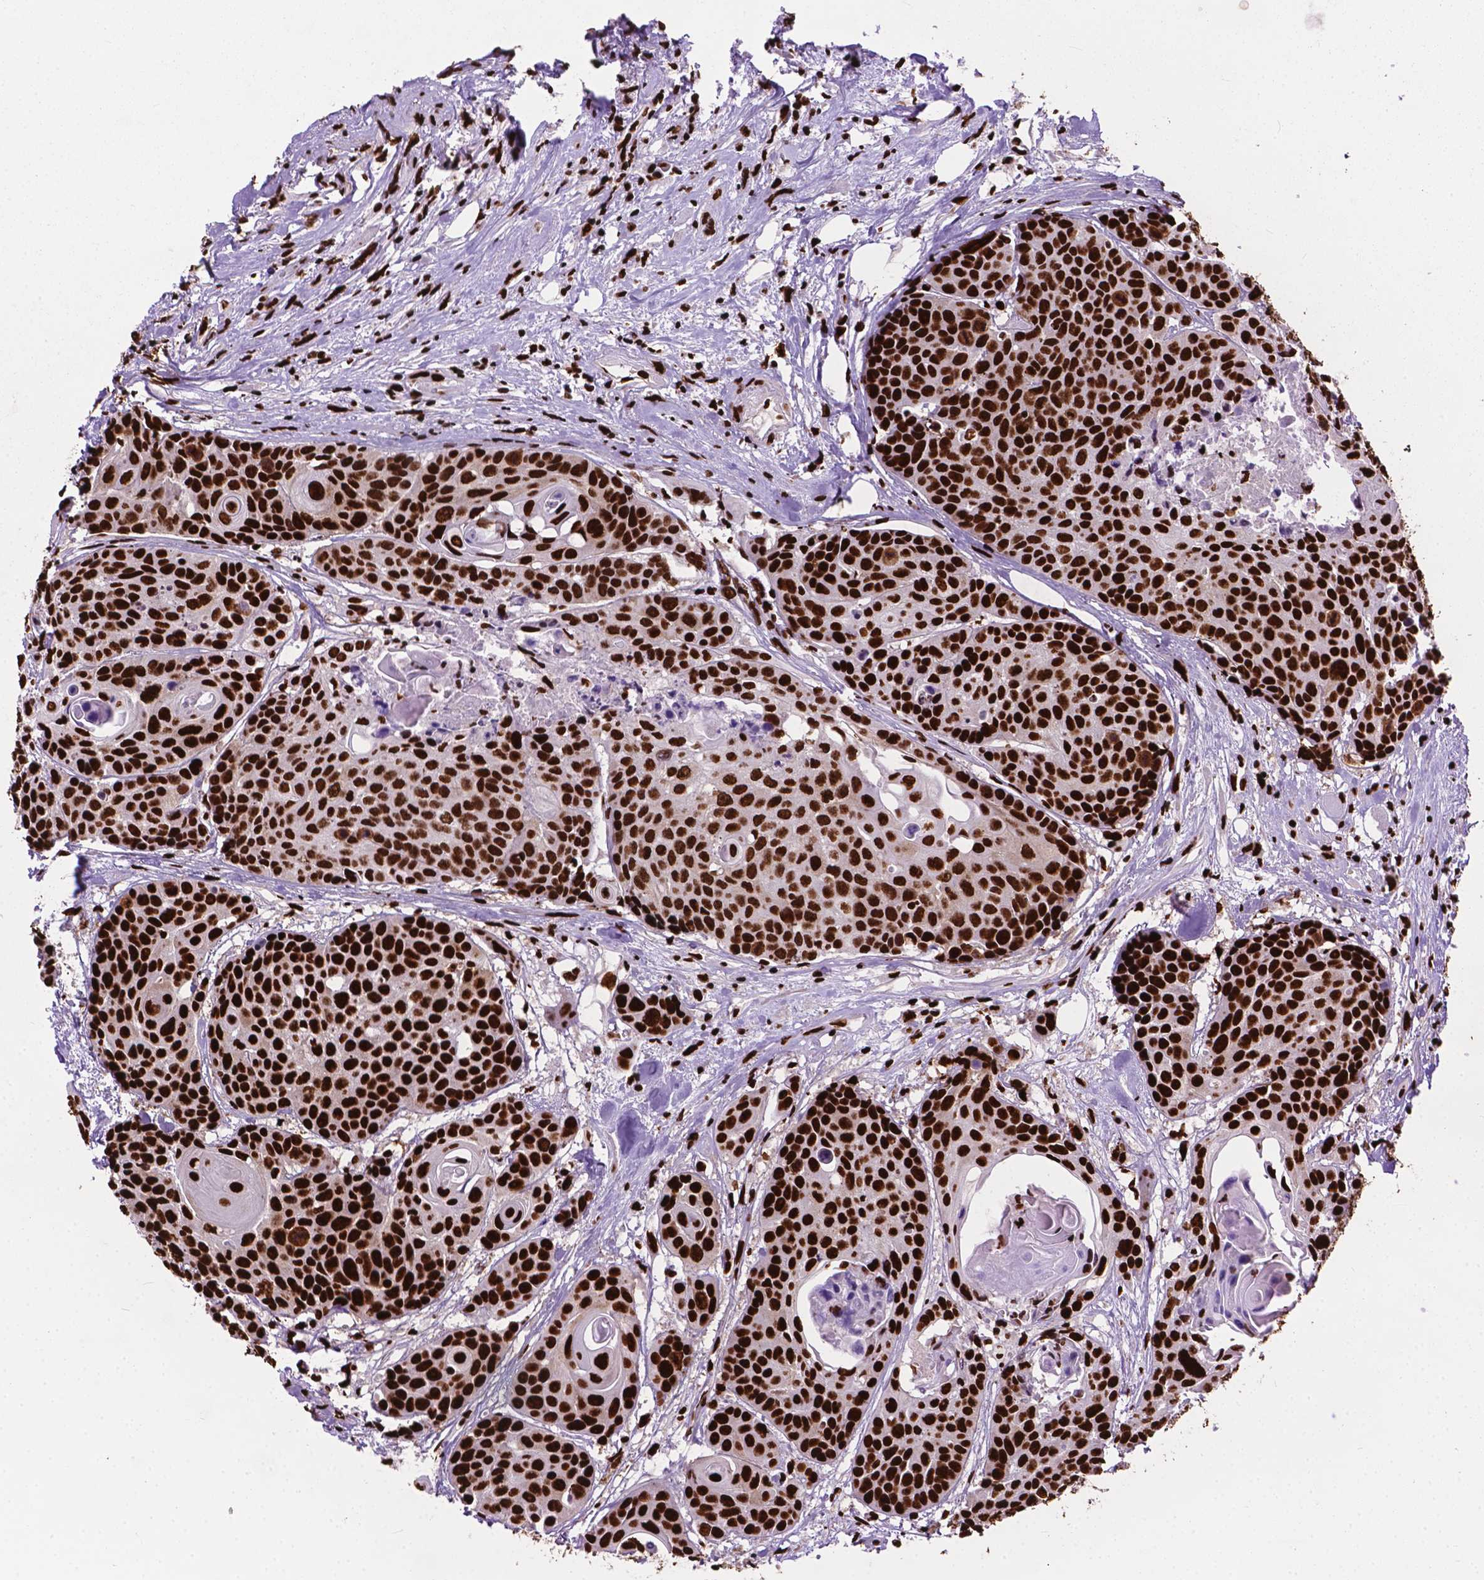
{"staining": {"intensity": "strong", "quantity": ">75%", "location": "nuclear"}, "tissue": "head and neck cancer", "cell_type": "Tumor cells", "image_type": "cancer", "snomed": [{"axis": "morphology", "description": "Squamous cell carcinoma, NOS"}, {"axis": "topography", "description": "Oral tissue"}, {"axis": "topography", "description": "Head-Neck"}], "caption": "Human head and neck squamous cell carcinoma stained with a brown dye shows strong nuclear positive expression in about >75% of tumor cells.", "gene": "SMIM5", "patient": {"sex": "male", "age": 56}}